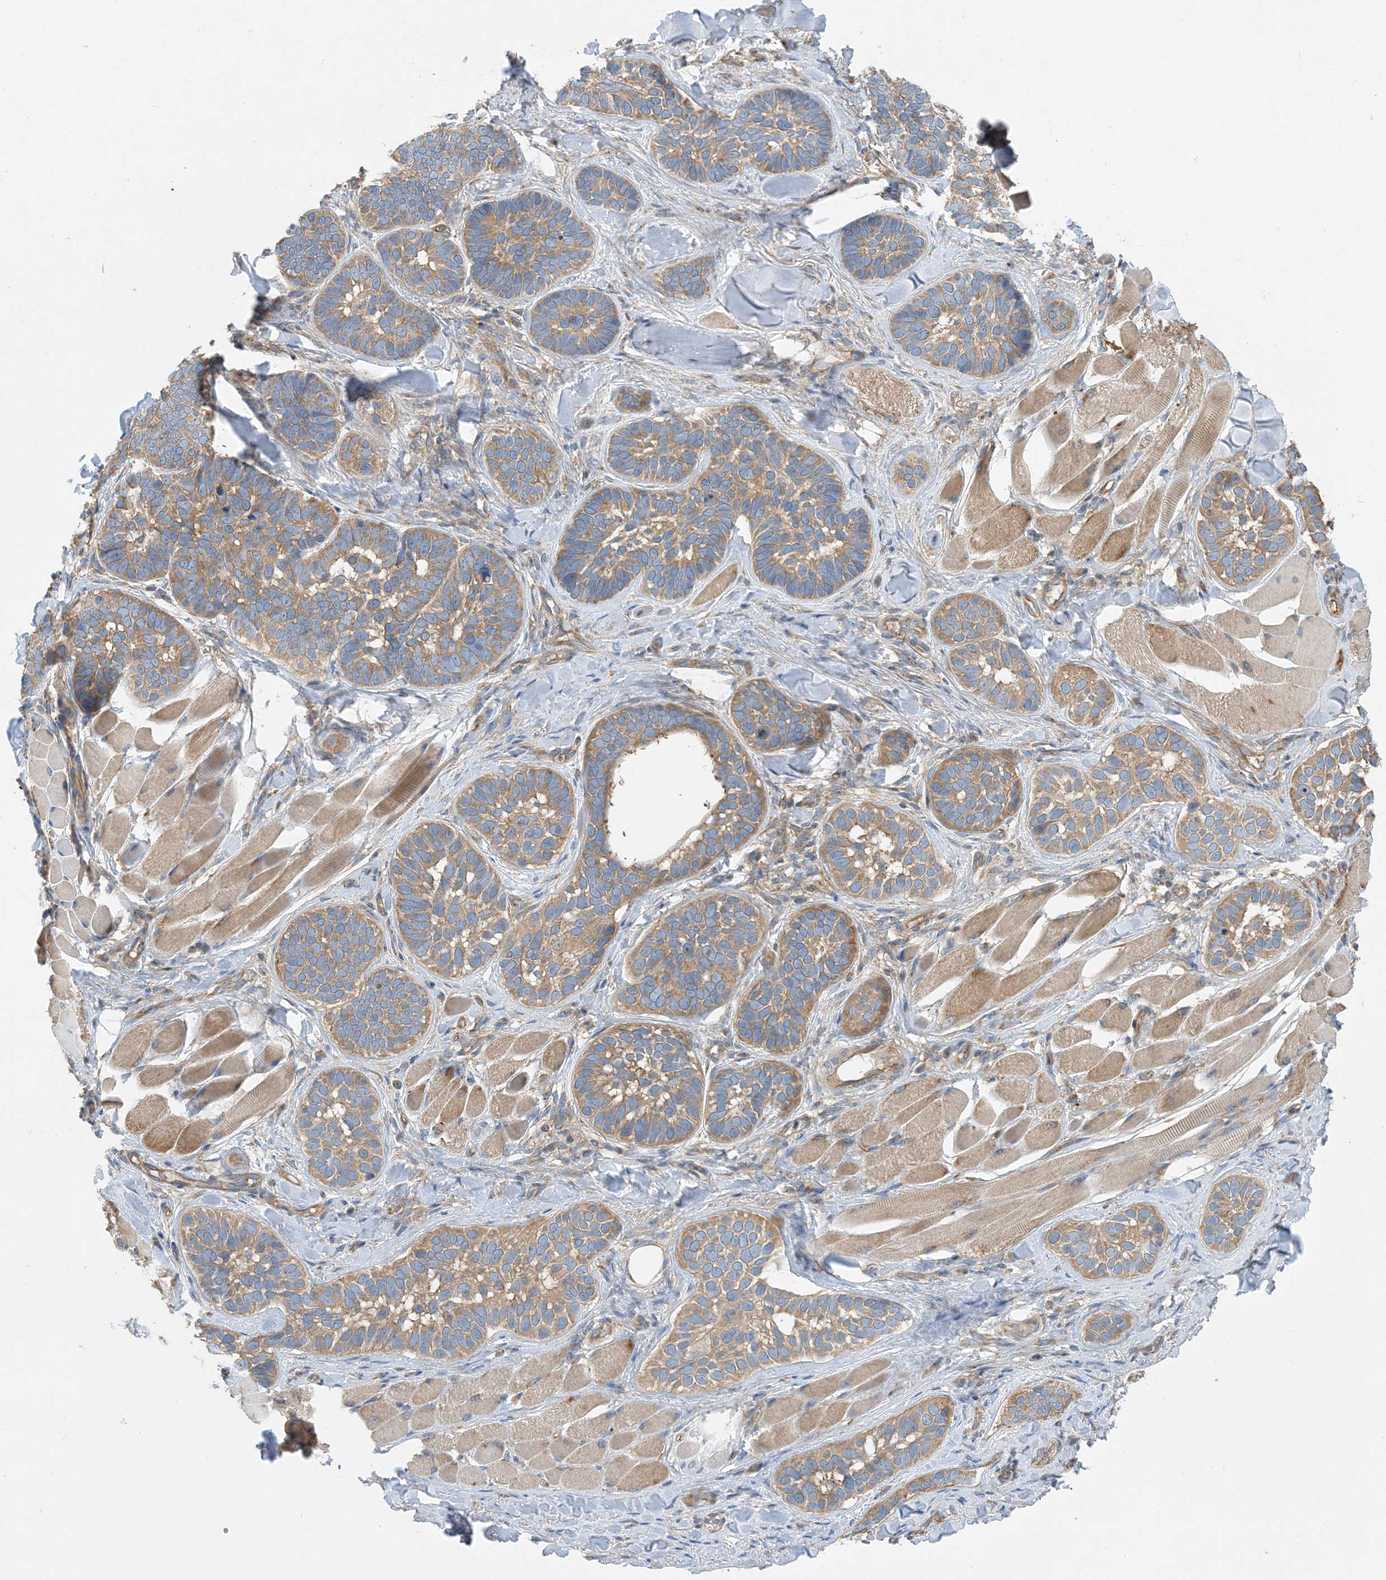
{"staining": {"intensity": "moderate", "quantity": ">75%", "location": "cytoplasmic/membranous"}, "tissue": "skin cancer", "cell_type": "Tumor cells", "image_type": "cancer", "snomed": [{"axis": "morphology", "description": "Basal cell carcinoma"}, {"axis": "topography", "description": "Skin"}], "caption": "Tumor cells reveal medium levels of moderate cytoplasmic/membranous staining in about >75% of cells in human skin basal cell carcinoma.", "gene": "SIDT1", "patient": {"sex": "male", "age": 62}}